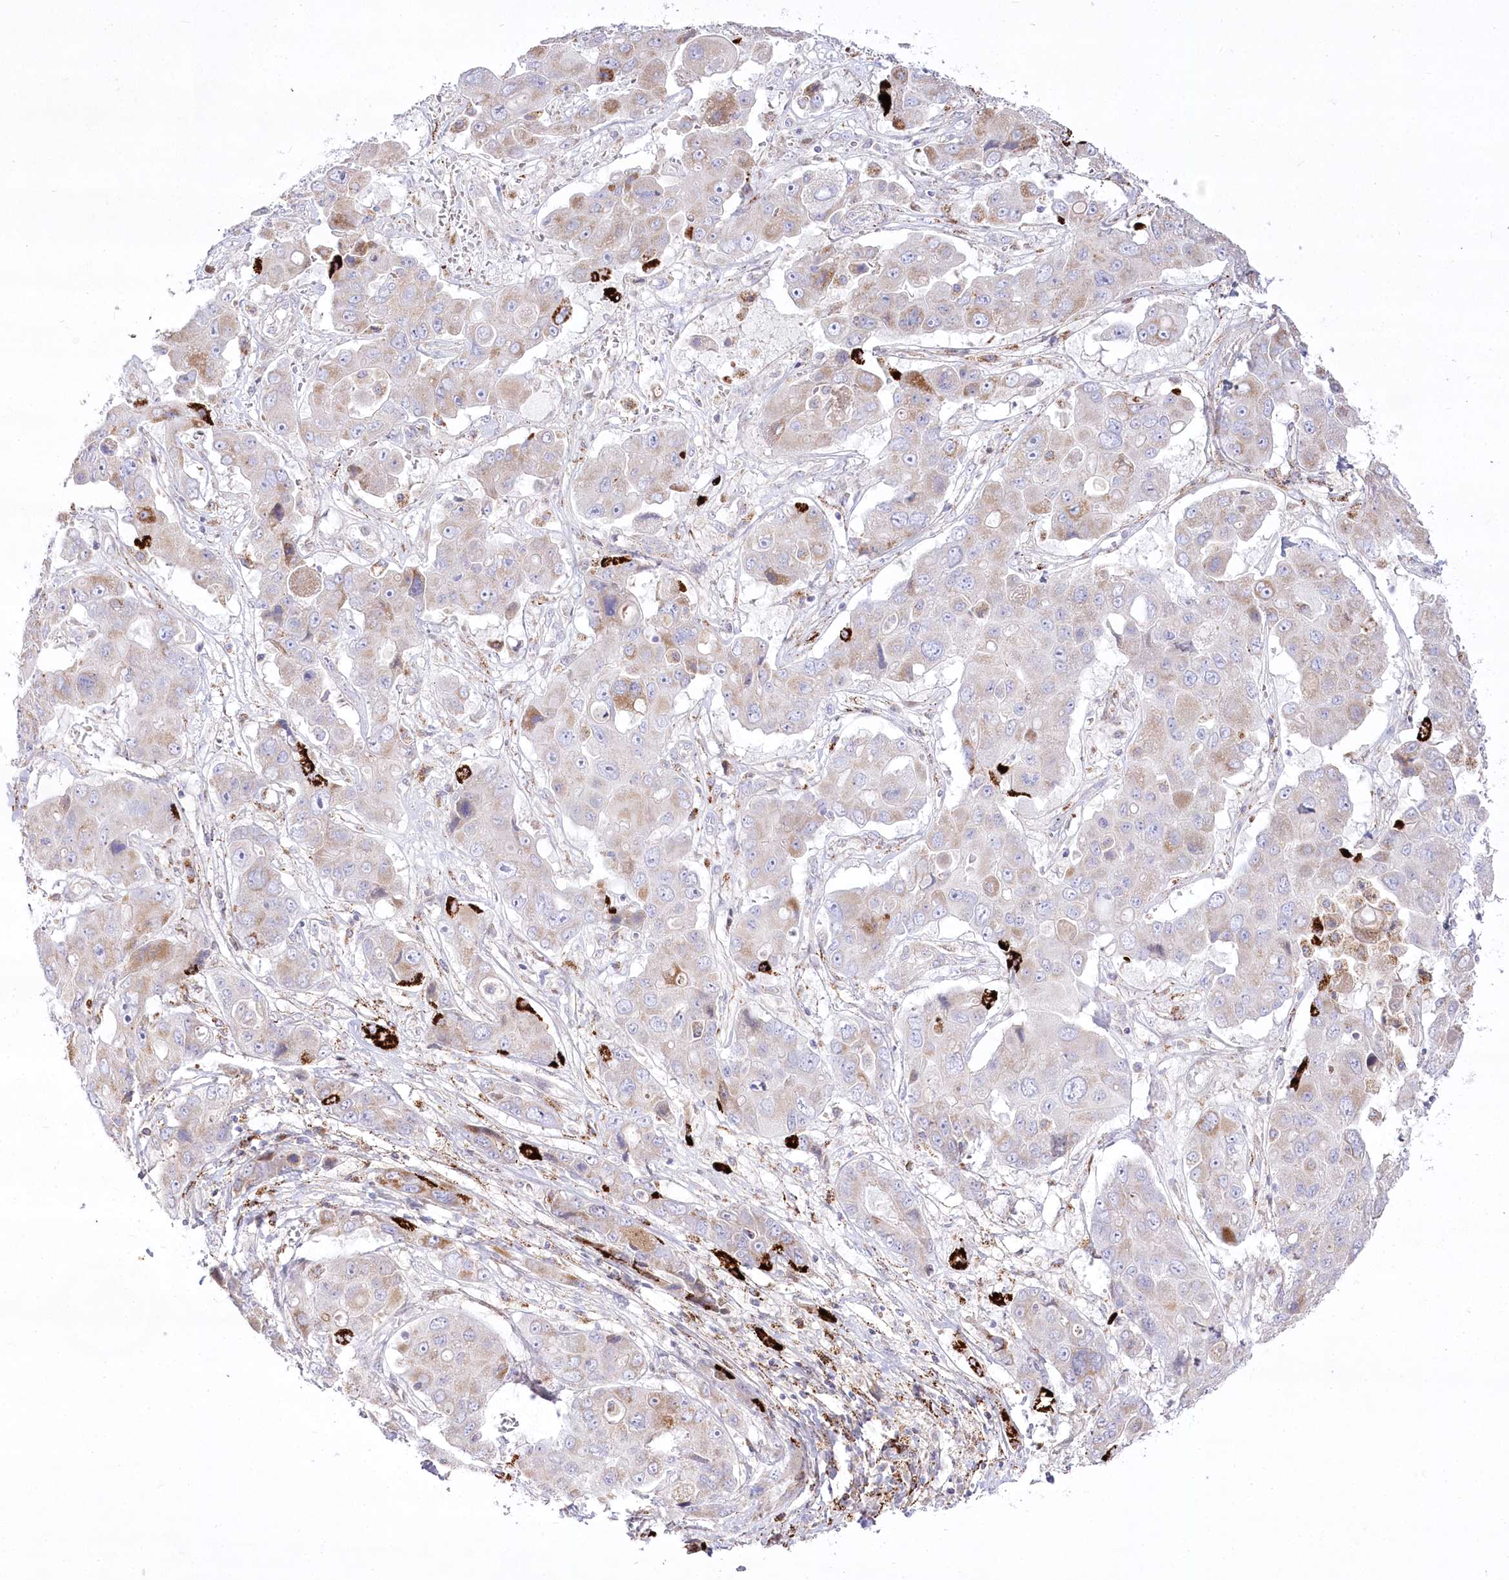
{"staining": {"intensity": "moderate", "quantity": "<25%", "location": "cytoplasmic/membranous"}, "tissue": "liver cancer", "cell_type": "Tumor cells", "image_type": "cancer", "snomed": [{"axis": "morphology", "description": "Cholangiocarcinoma"}, {"axis": "topography", "description": "Liver"}], "caption": "Immunohistochemistry (IHC) of liver cholangiocarcinoma demonstrates low levels of moderate cytoplasmic/membranous expression in approximately <25% of tumor cells. (IHC, brightfield microscopy, high magnification).", "gene": "CEP164", "patient": {"sex": "male", "age": 67}}